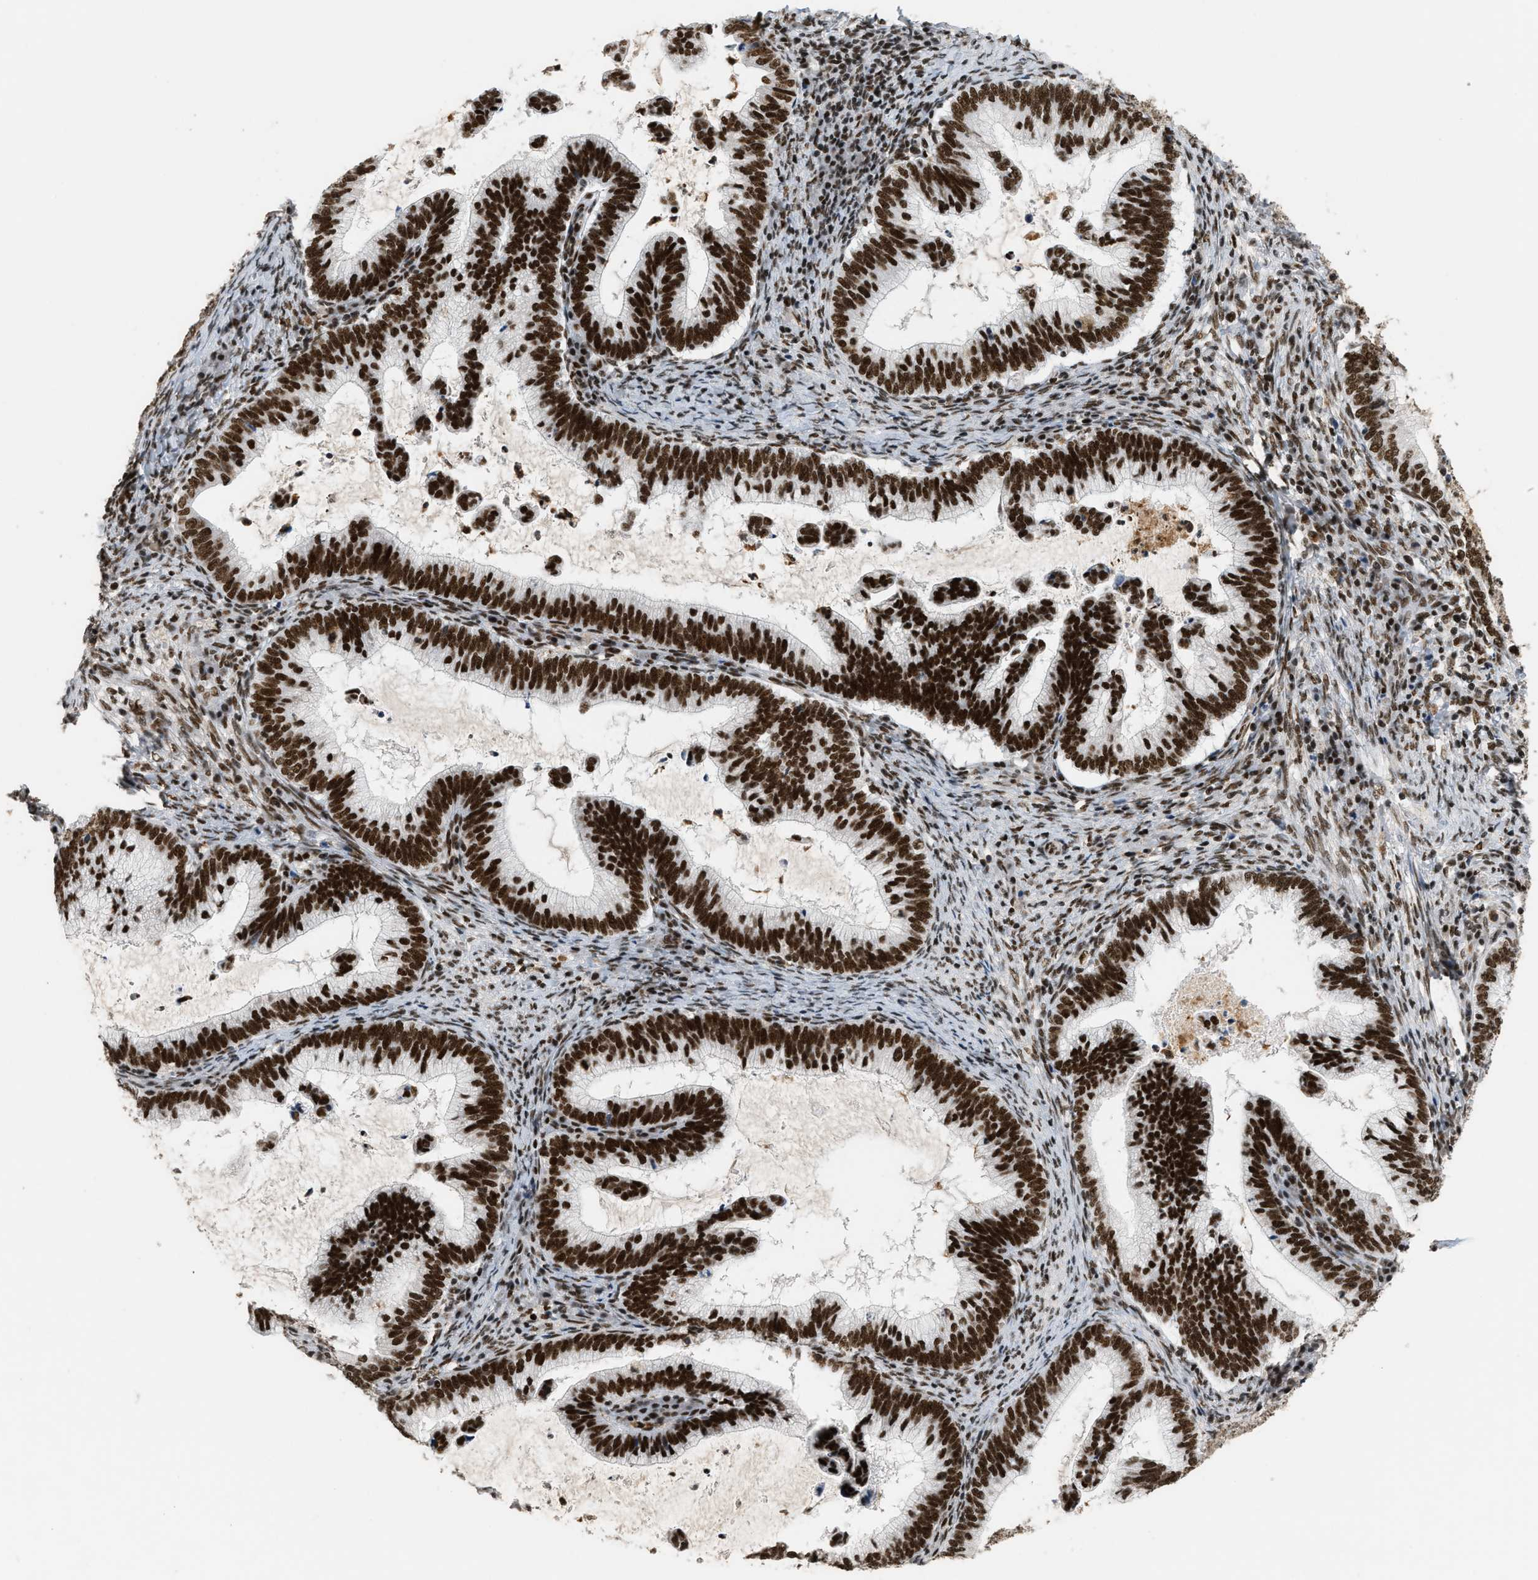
{"staining": {"intensity": "strong", "quantity": ">75%", "location": "nuclear"}, "tissue": "cervical cancer", "cell_type": "Tumor cells", "image_type": "cancer", "snomed": [{"axis": "morphology", "description": "Adenocarcinoma, NOS"}, {"axis": "topography", "description": "Cervix"}], "caption": "Approximately >75% of tumor cells in cervical adenocarcinoma exhibit strong nuclear protein positivity as visualized by brown immunohistochemical staining.", "gene": "SMARCB1", "patient": {"sex": "female", "age": 36}}